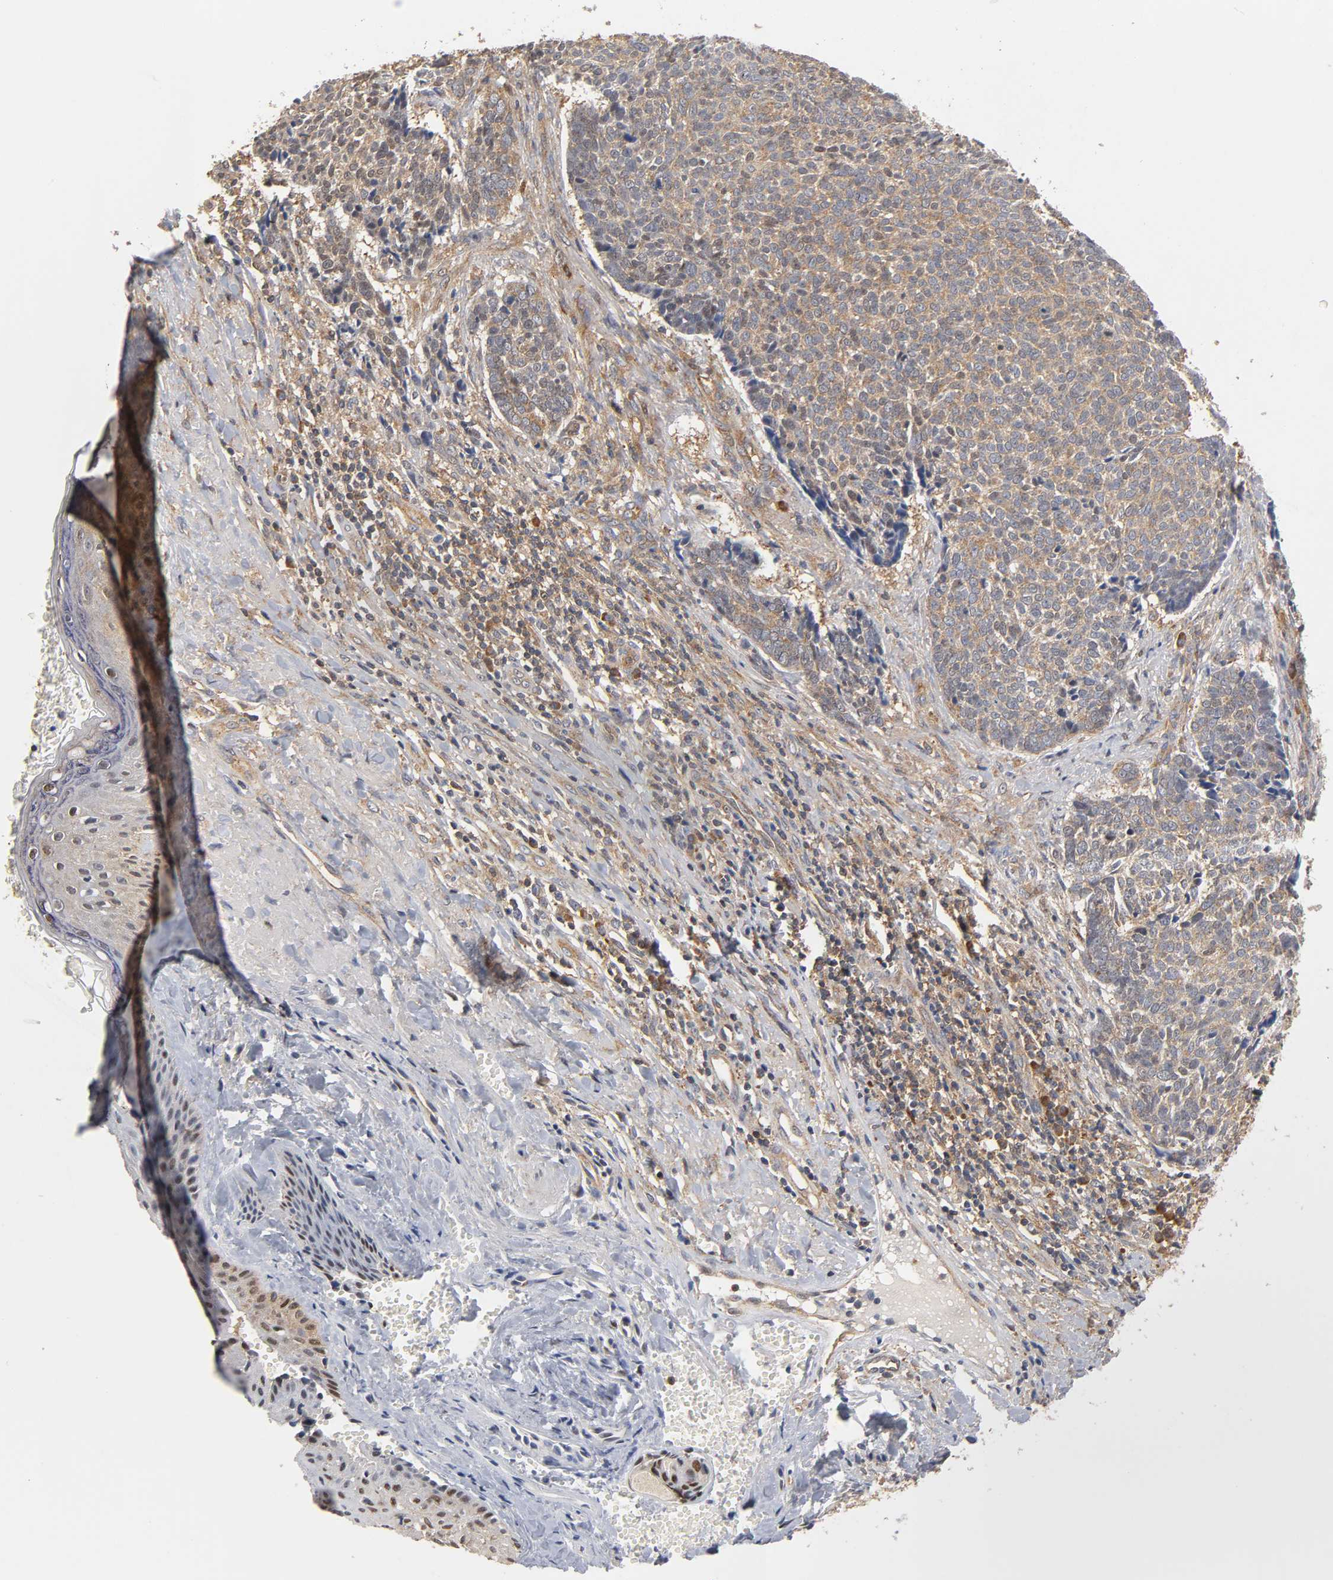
{"staining": {"intensity": "weak", "quantity": ">75%", "location": "cytoplasmic/membranous"}, "tissue": "skin cancer", "cell_type": "Tumor cells", "image_type": "cancer", "snomed": [{"axis": "morphology", "description": "Basal cell carcinoma"}, {"axis": "topography", "description": "Skin"}], "caption": "DAB (3,3'-diaminobenzidine) immunohistochemical staining of skin cancer (basal cell carcinoma) shows weak cytoplasmic/membranous protein expression in approximately >75% of tumor cells.", "gene": "PAFAH1B1", "patient": {"sex": "male", "age": 84}}